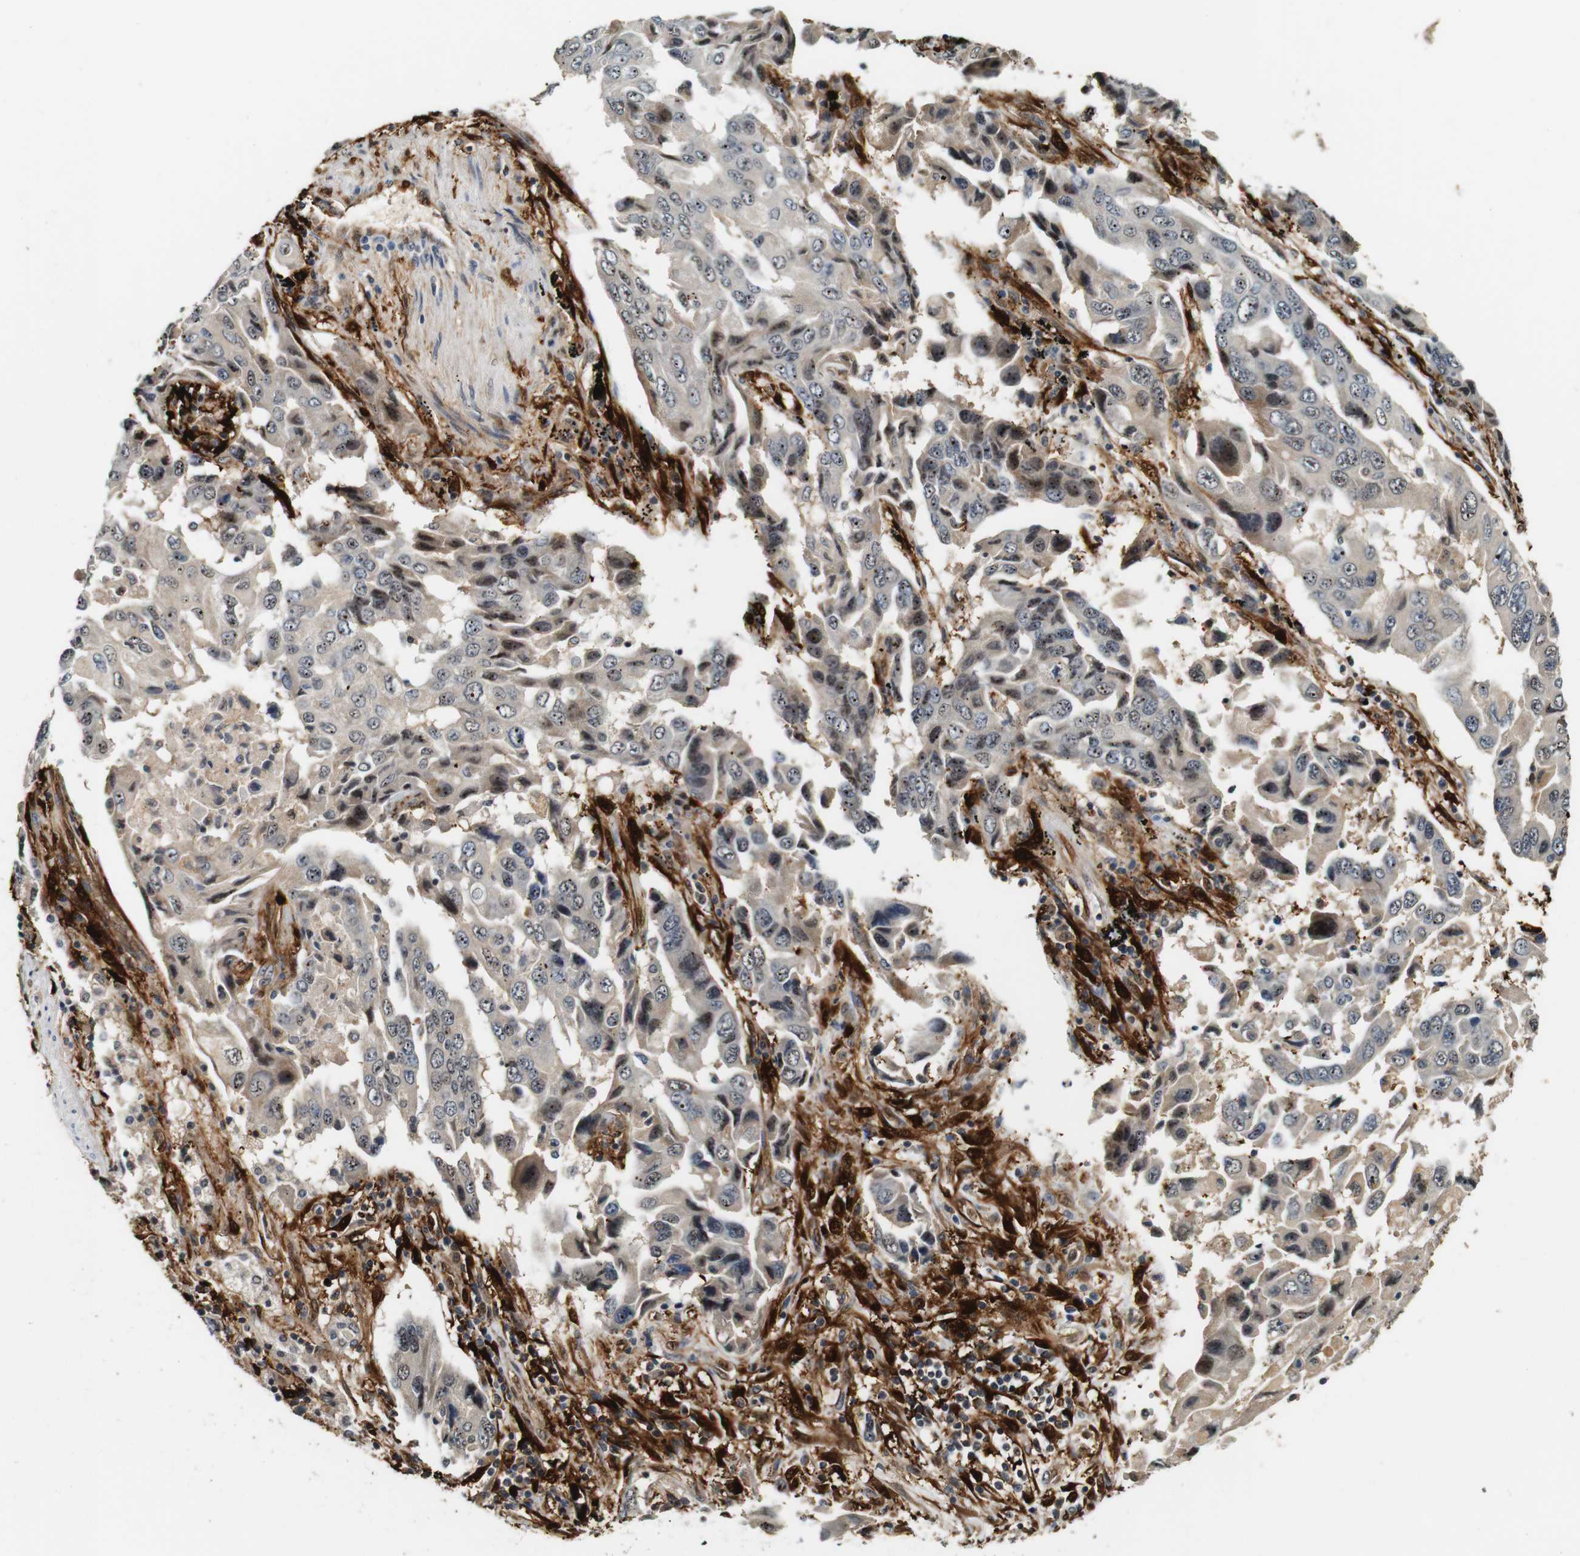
{"staining": {"intensity": "weak", "quantity": ">75%", "location": "cytoplasmic/membranous,nuclear"}, "tissue": "lung cancer", "cell_type": "Tumor cells", "image_type": "cancer", "snomed": [{"axis": "morphology", "description": "Adenocarcinoma, NOS"}, {"axis": "topography", "description": "Lung"}], "caption": "Brown immunohistochemical staining in human lung cancer displays weak cytoplasmic/membranous and nuclear positivity in approximately >75% of tumor cells. (DAB (3,3'-diaminobenzidine) = brown stain, brightfield microscopy at high magnification).", "gene": "LXN", "patient": {"sex": "female", "age": 65}}